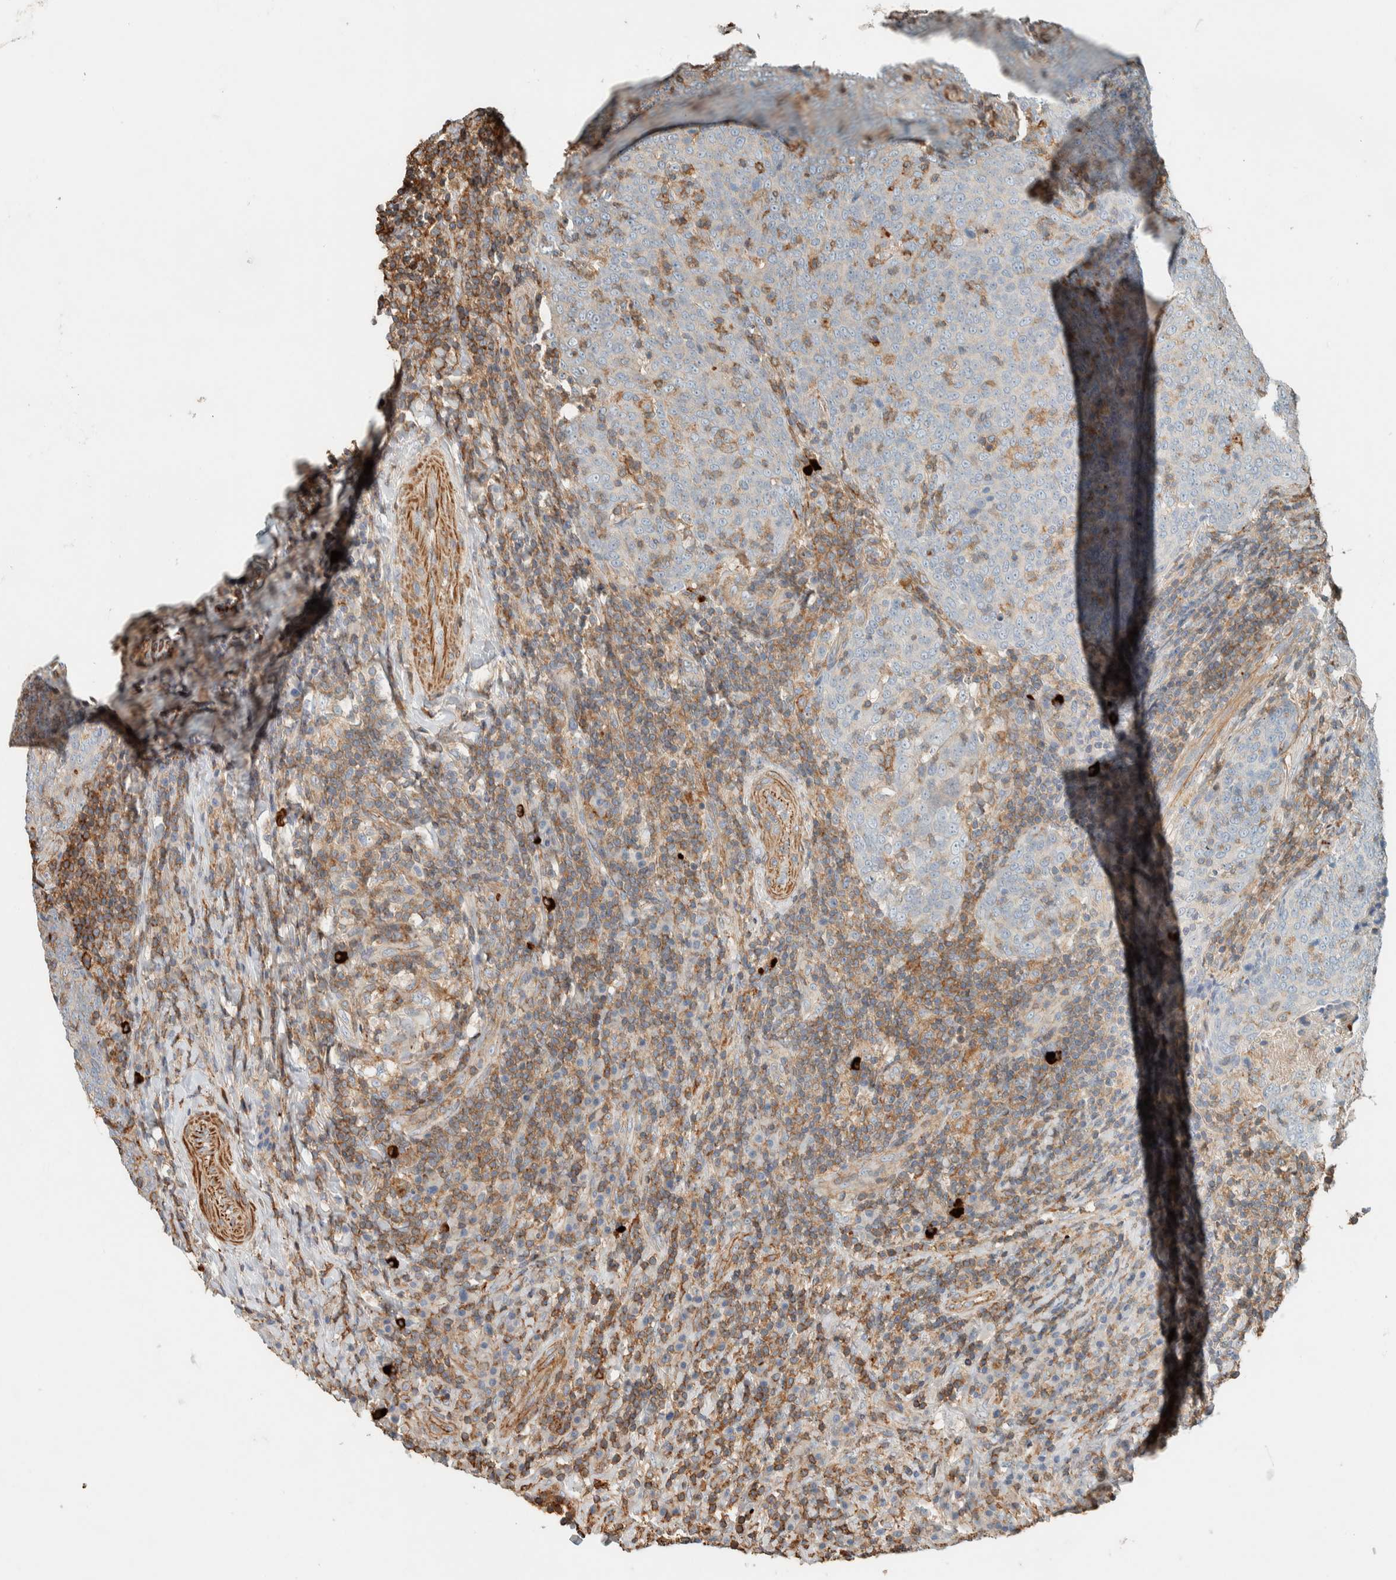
{"staining": {"intensity": "negative", "quantity": "none", "location": "none"}, "tissue": "head and neck cancer", "cell_type": "Tumor cells", "image_type": "cancer", "snomed": [{"axis": "morphology", "description": "Squamous cell carcinoma, NOS"}, {"axis": "morphology", "description": "Squamous cell carcinoma, metastatic, NOS"}, {"axis": "topography", "description": "Lymph node"}, {"axis": "topography", "description": "Head-Neck"}], "caption": "A photomicrograph of head and neck cancer stained for a protein exhibits no brown staining in tumor cells.", "gene": "CTBP2", "patient": {"sex": "male", "age": 62}}